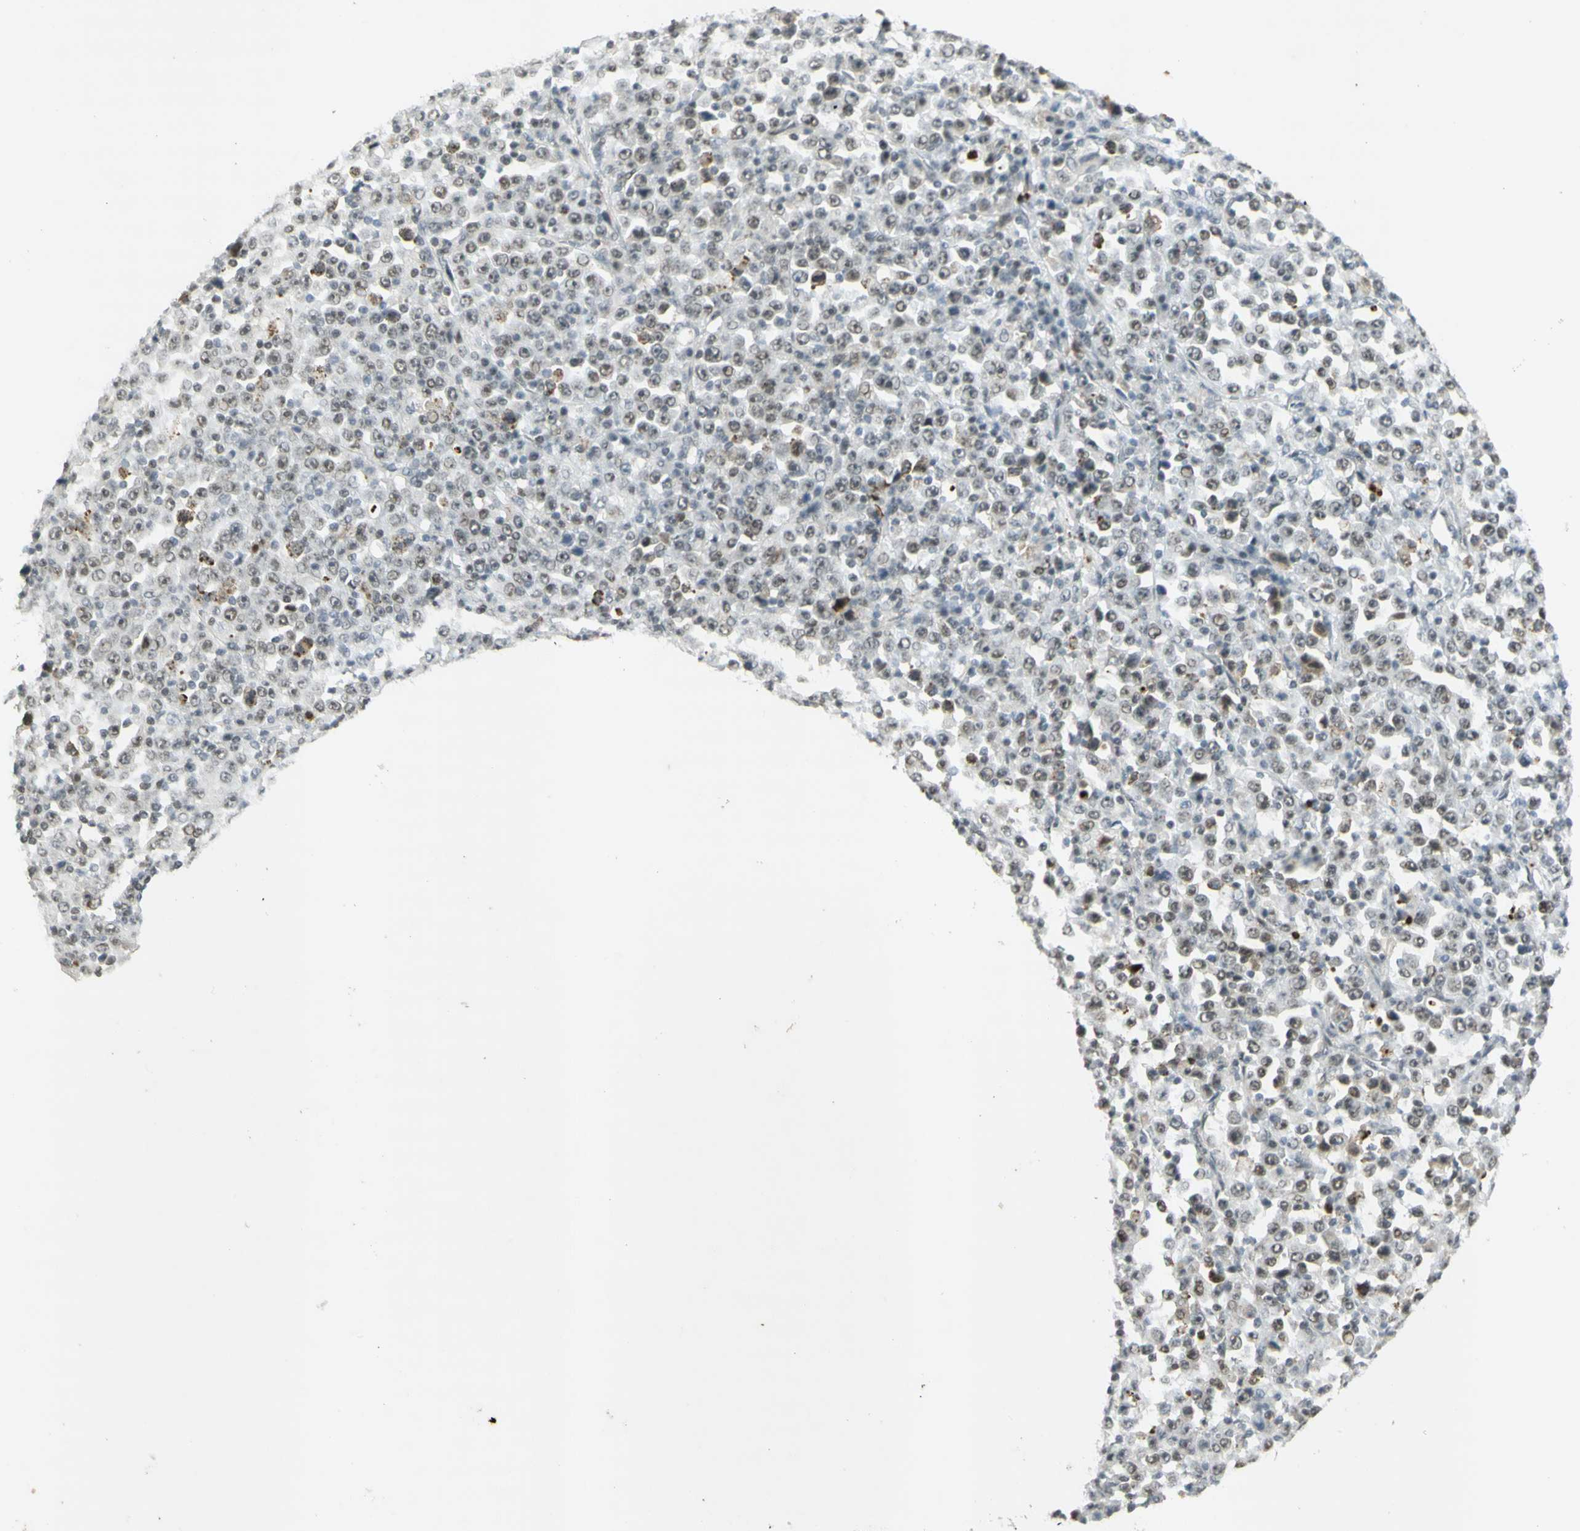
{"staining": {"intensity": "moderate", "quantity": "25%-75%", "location": "nuclear"}, "tissue": "stomach cancer", "cell_type": "Tumor cells", "image_type": "cancer", "snomed": [{"axis": "morphology", "description": "Normal tissue, NOS"}, {"axis": "morphology", "description": "Adenocarcinoma, NOS"}, {"axis": "topography", "description": "Stomach, upper"}, {"axis": "topography", "description": "Stomach"}], "caption": "Adenocarcinoma (stomach) stained for a protein demonstrates moderate nuclear positivity in tumor cells.", "gene": "IRF1", "patient": {"sex": "male", "age": 59}}